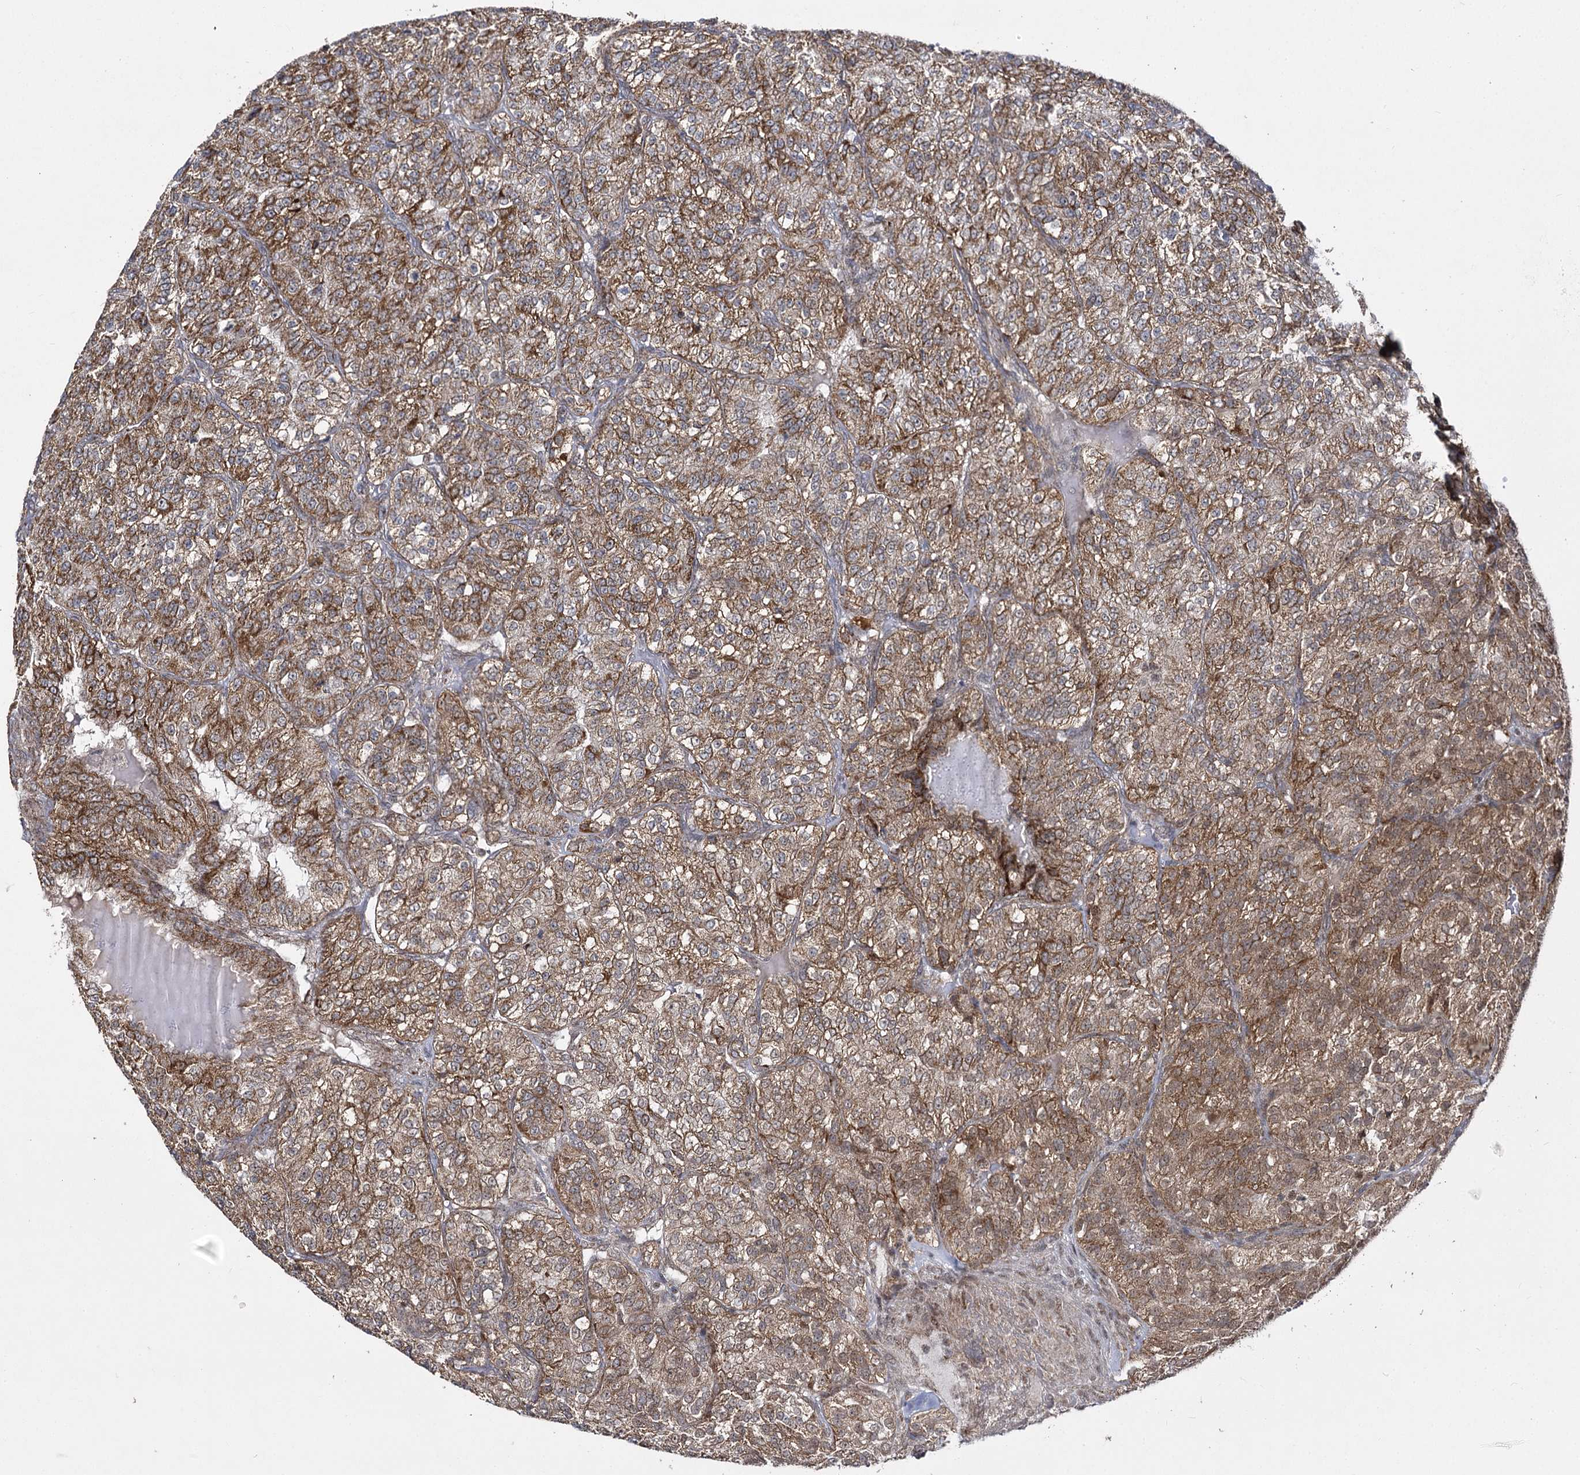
{"staining": {"intensity": "moderate", "quantity": ">75%", "location": "cytoplasmic/membranous"}, "tissue": "renal cancer", "cell_type": "Tumor cells", "image_type": "cancer", "snomed": [{"axis": "morphology", "description": "Adenocarcinoma, NOS"}, {"axis": "topography", "description": "Kidney"}], "caption": "Immunohistochemical staining of renal adenocarcinoma demonstrates medium levels of moderate cytoplasmic/membranous expression in about >75% of tumor cells.", "gene": "SLC4A1AP", "patient": {"sex": "female", "age": 63}}